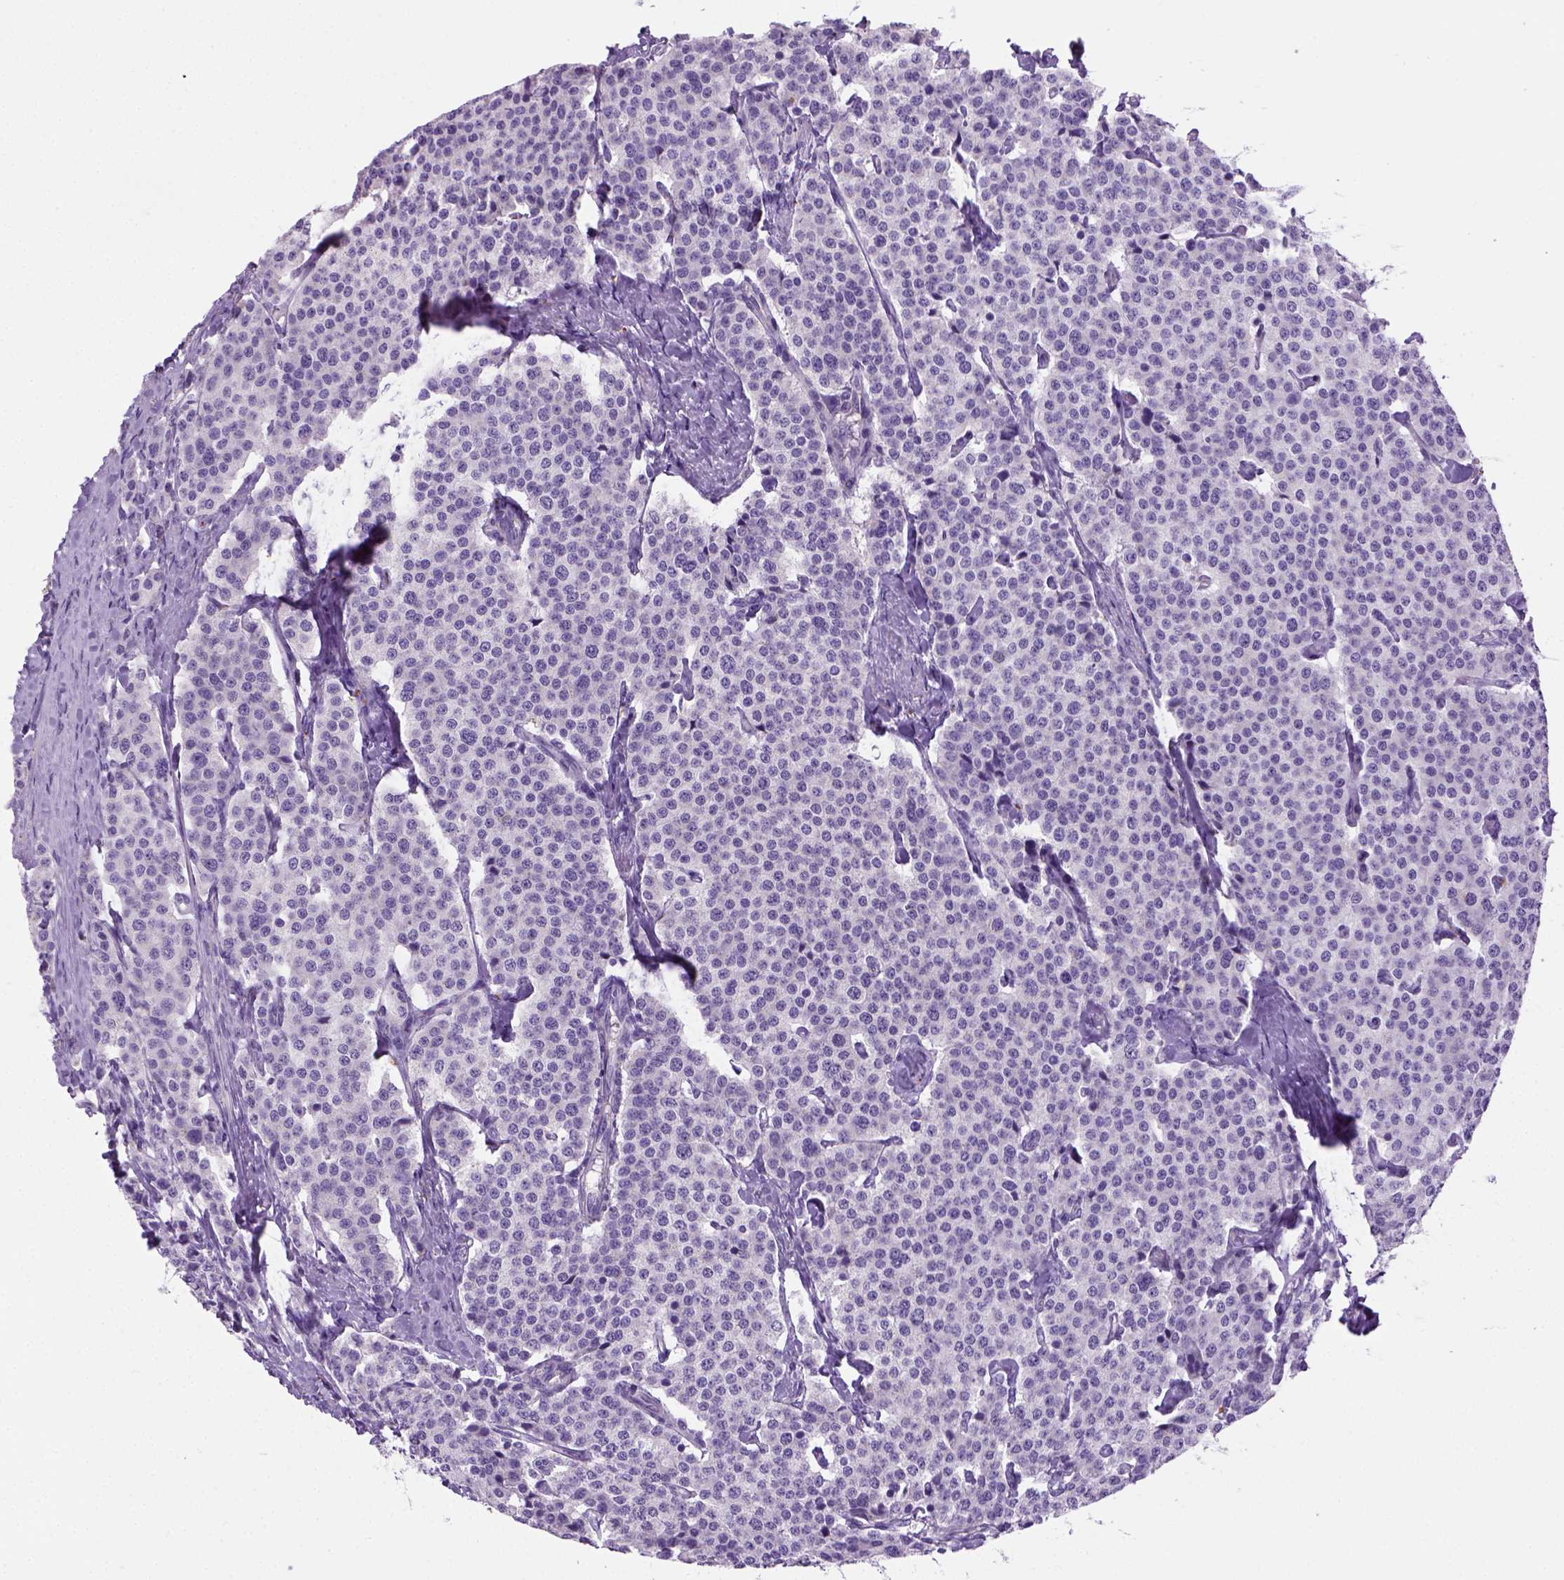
{"staining": {"intensity": "negative", "quantity": "none", "location": "none"}, "tissue": "carcinoid", "cell_type": "Tumor cells", "image_type": "cancer", "snomed": [{"axis": "morphology", "description": "Carcinoid, malignant, NOS"}, {"axis": "topography", "description": "Small intestine"}], "caption": "The image shows no staining of tumor cells in carcinoid.", "gene": "KRT71", "patient": {"sex": "female", "age": 58}}